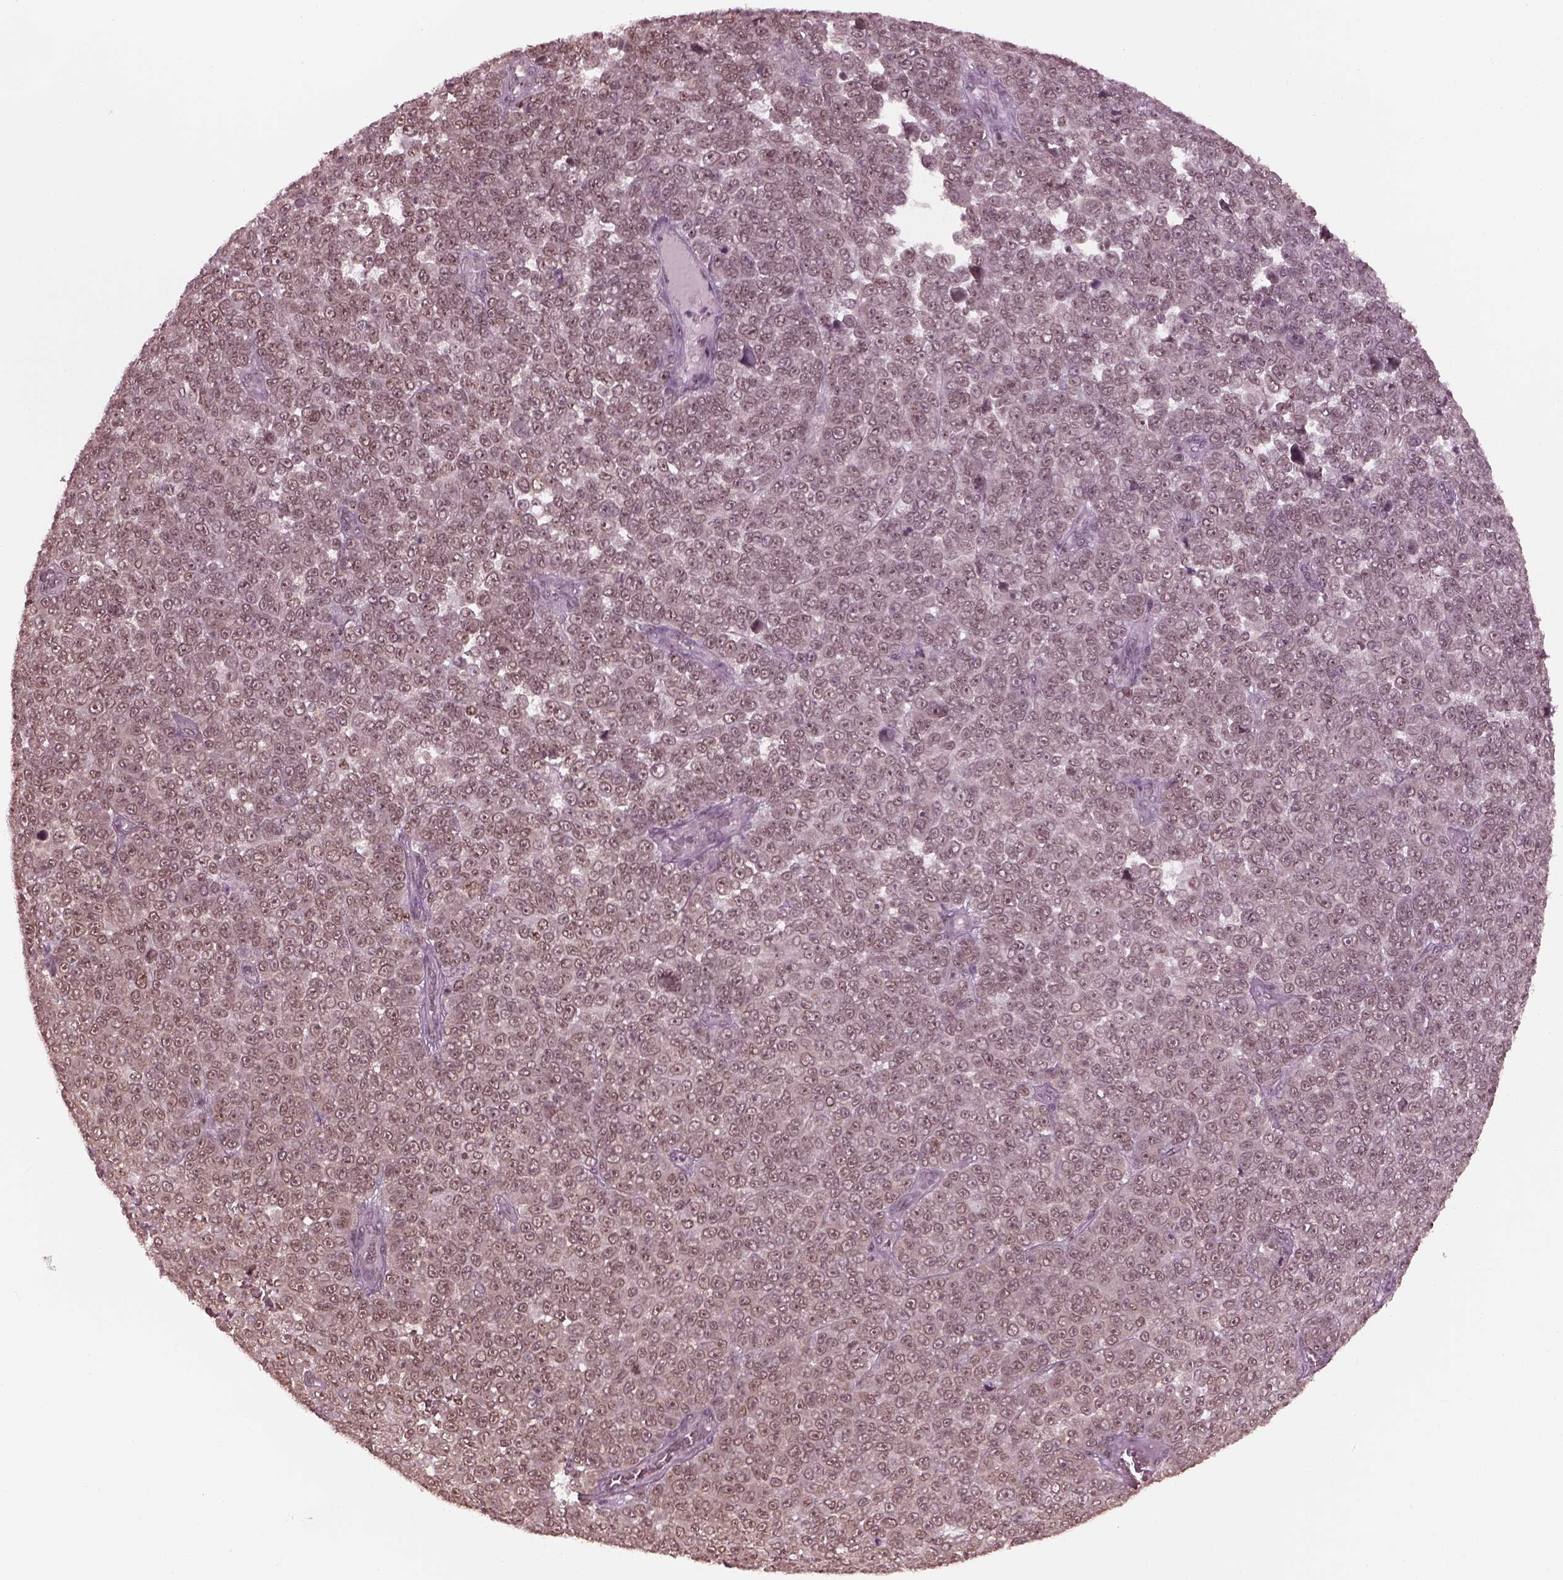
{"staining": {"intensity": "negative", "quantity": "none", "location": "none"}, "tissue": "melanoma", "cell_type": "Tumor cells", "image_type": "cancer", "snomed": [{"axis": "morphology", "description": "Malignant melanoma, NOS"}, {"axis": "topography", "description": "Skin"}], "caption": "Immunohistochemical staining of human melanoma reveals no significant expression in tumor cells.", "gene": "RUVBL2", "patient": {"sex": "female", "age": 95}}